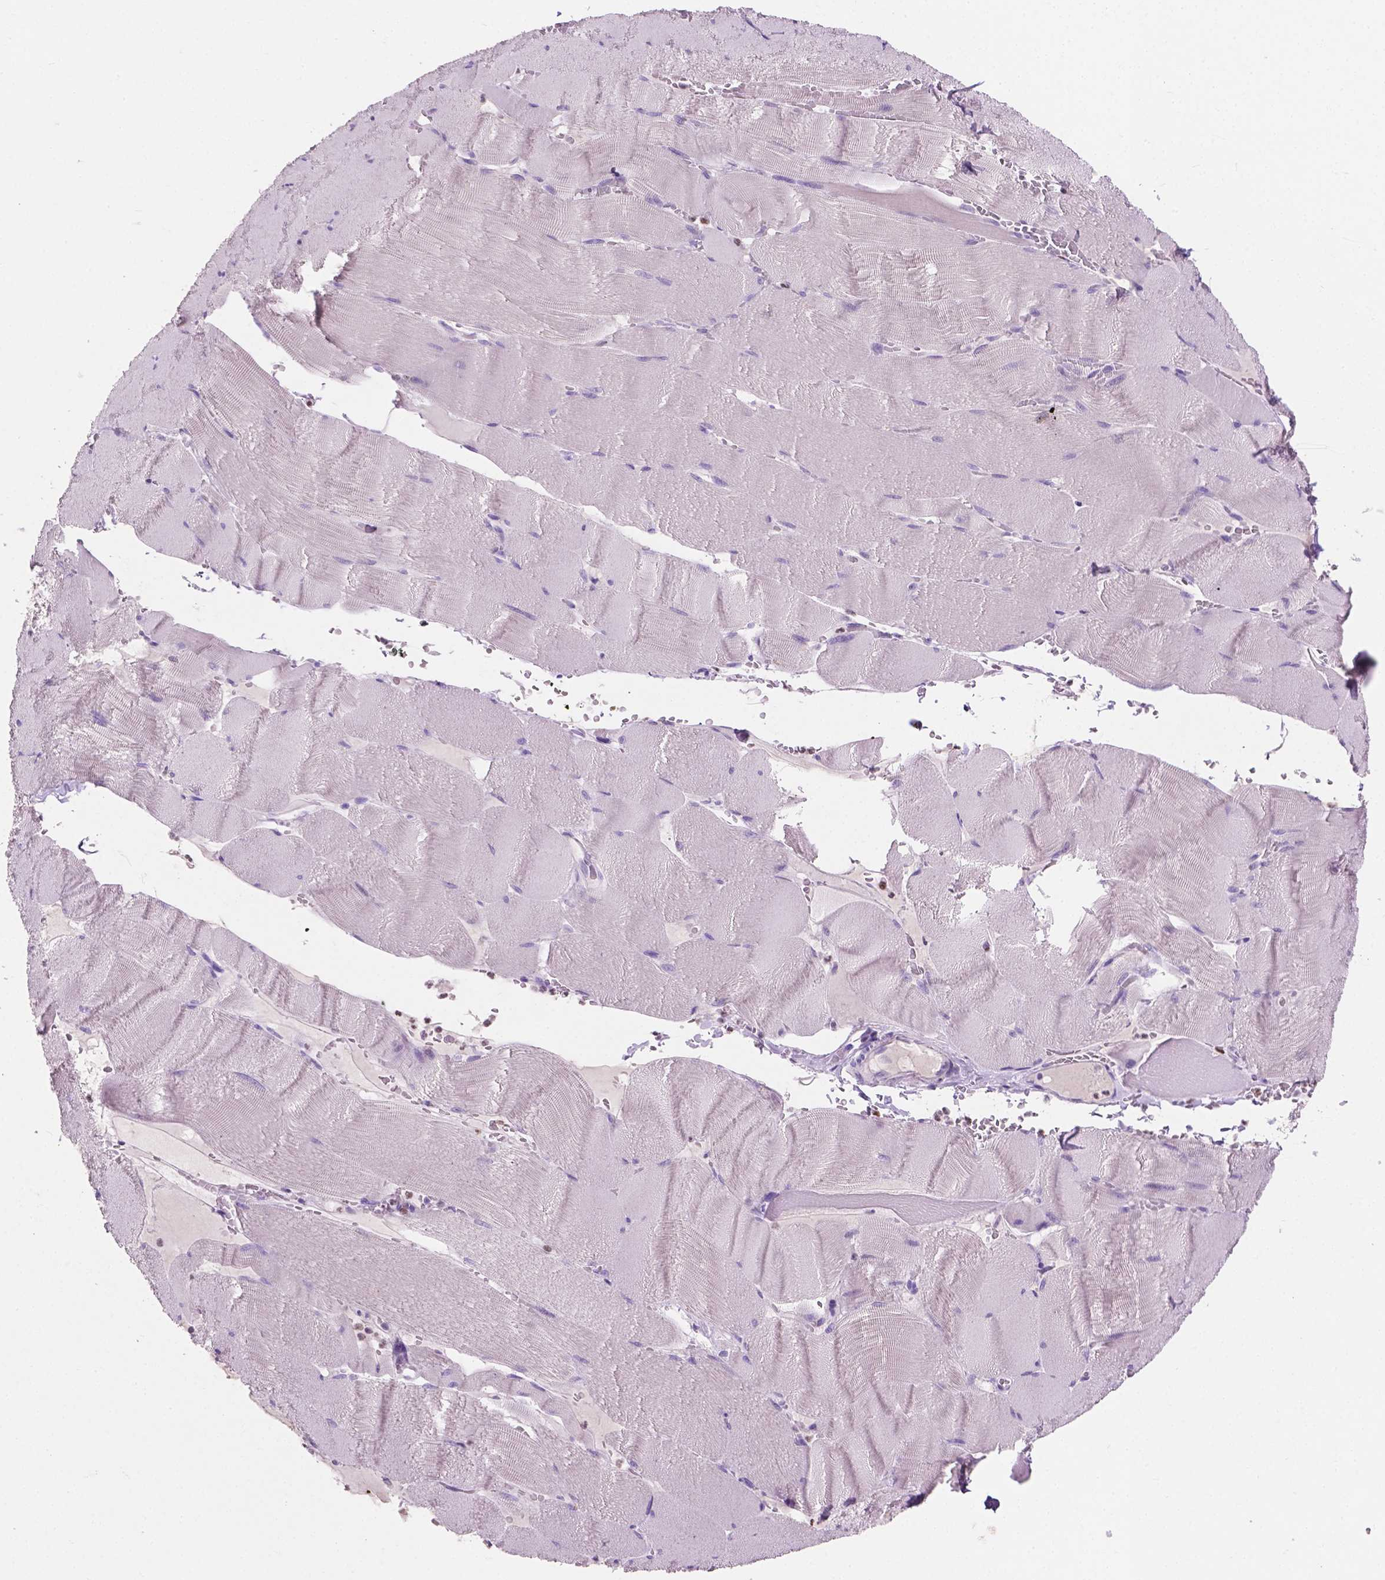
{"staining": {"intensity": "negative", "quantity": "none", "location": "none"}, "tissue": "skeletal muscle", "cell_type": "Myocytes", "image_type": "normal", "snomed": [{"axis": "morphology", "description": "Normal tissue, NOS"}, {"axis": "topography", "description": "Skeletal muscle"}], "caption": "Immunohistochemistry micrograph of normal human skeletal muscle stained for a protein (brown), which displays no positivity in myocytes.", "gene": "SIAH2", "patient": {"sex": "male", "age": 56}}